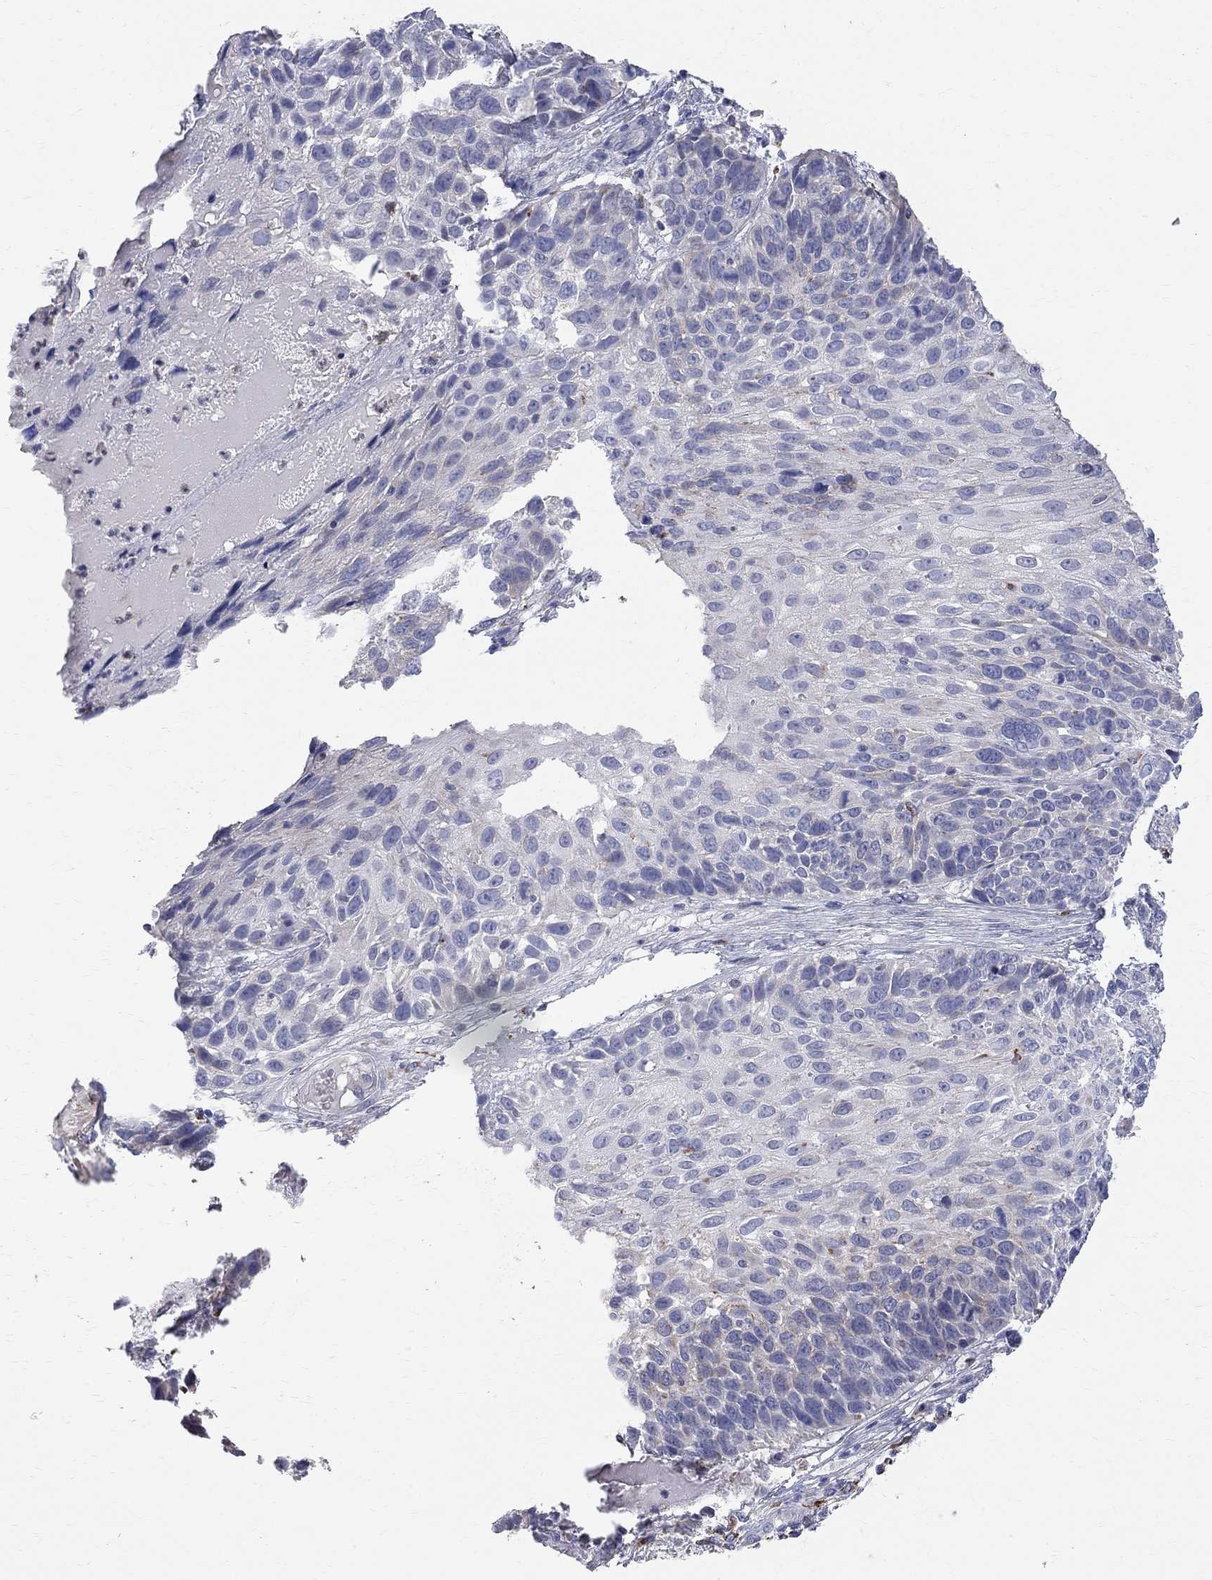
{"staining": {"intensity": "negative", "quantity": "none", "location": "none"}, "tissue": "skin cancer", "cell_type": "Tumor cells", "image_type": "cancer", "snomed": [{"axis": "morphology", "description": "Squamous cell carcinoma, NOS"}, {"axis": "topography", "description": "Skin"}], "caption": "DAB (3,3'-diaminobenzidine) immunohistochemical staining of skin squamous cell carcinoma shows no significant staining in tumor cells. Nuclei are stained in blue.", "gene": "ACSL1", "patient": {"sex": "male", "age": 92}}